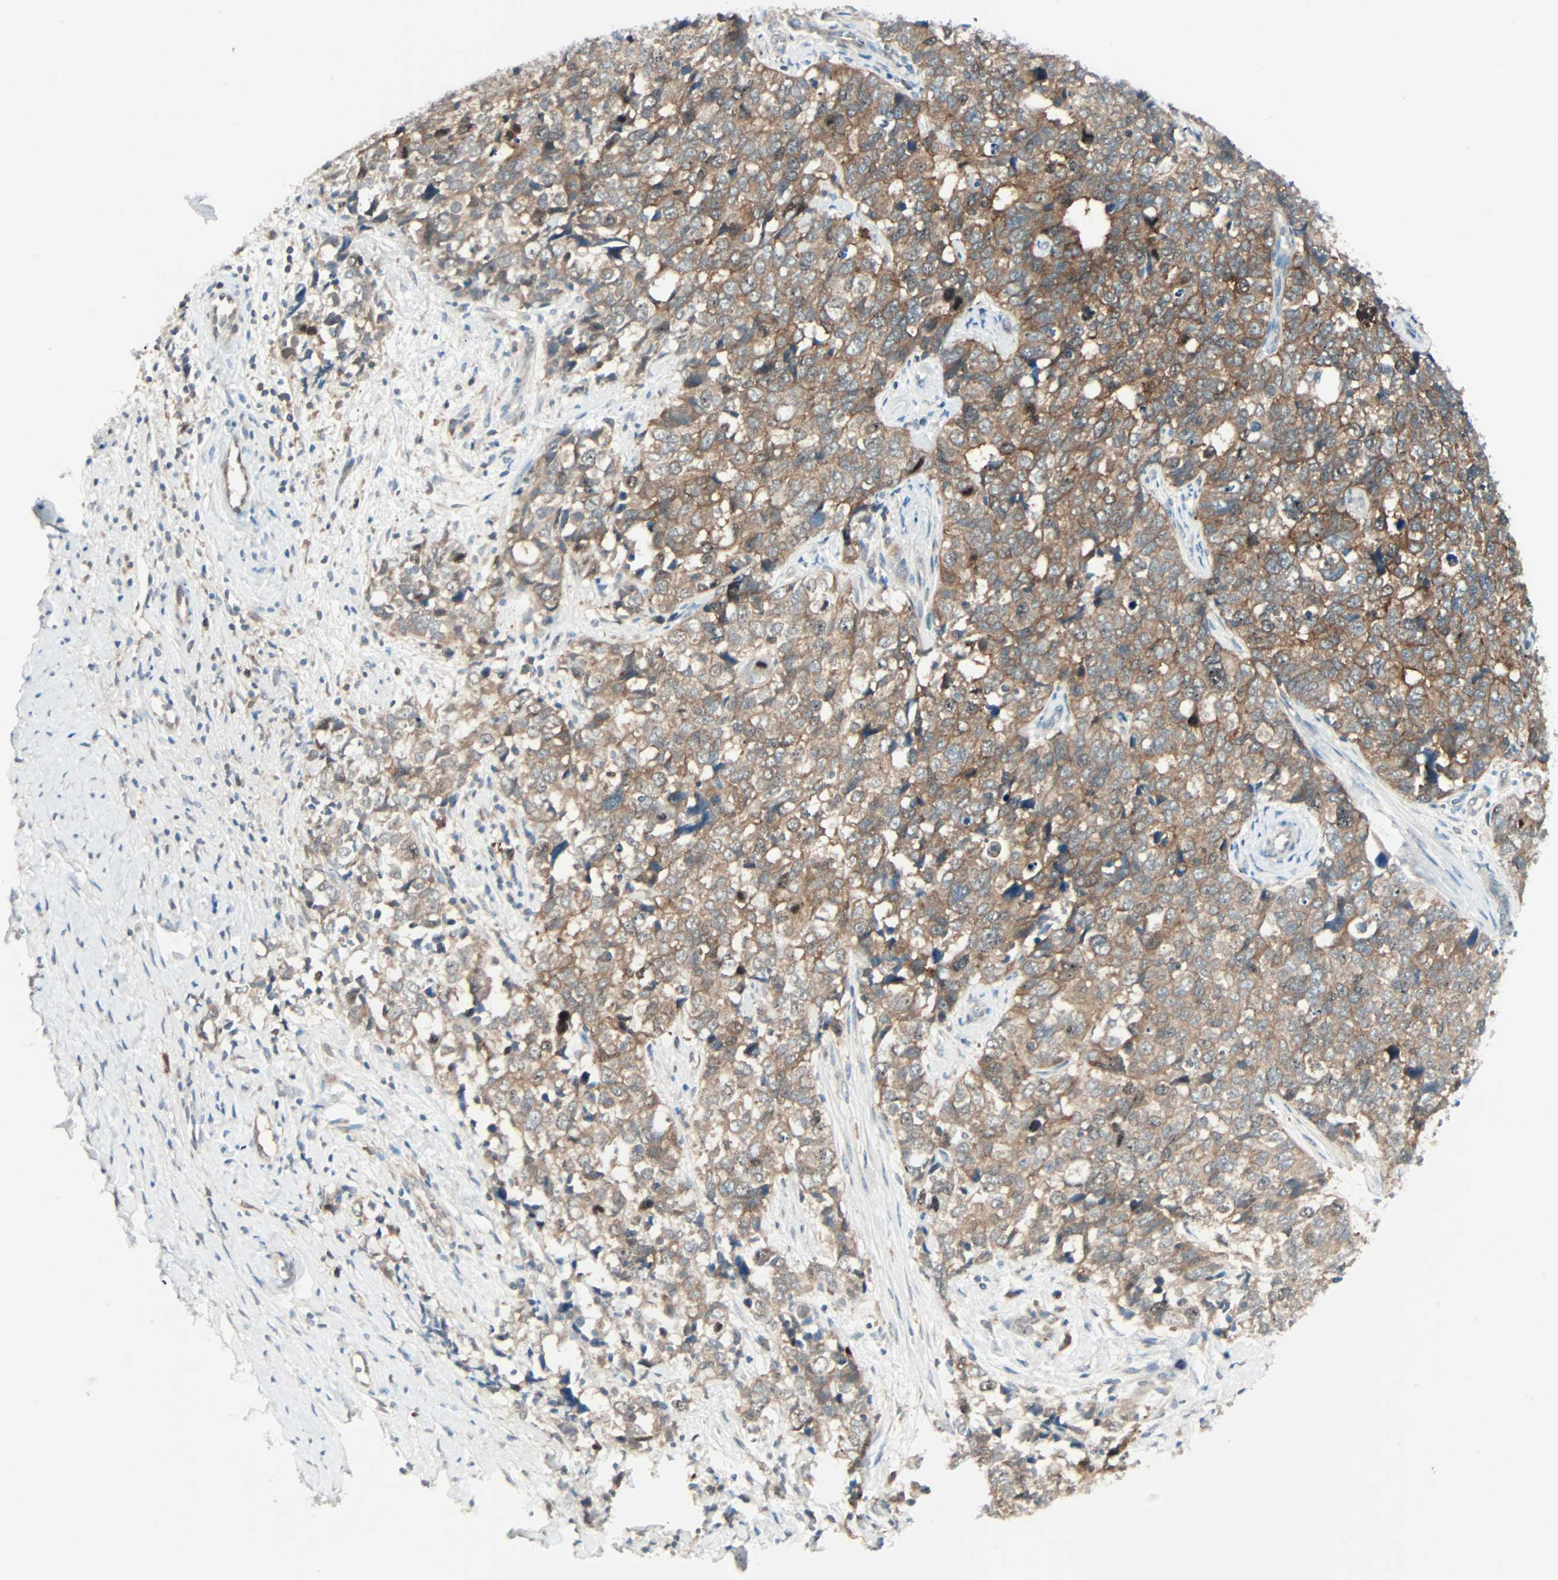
{"staining": {"intensity": "moderate", "quantity": ">75%", "location": "cytoplasmic/membranous"}, "tissue": "cervical cancer", "cell_type": "Tumor cells", "image_type": "cancer", "snomed": [{"axis": "morphology", "description": "Squamous cell carcinoma, NOS"}, {"axis": "topography", "description": "Cervix"}], "caption": "Human cervical squamous cell carcinoma stained for a protein (brown) exhibits moderate cytoplasmic/membranous positive expression in approximately >75% of tumor cells.", "gene": "SMIM8", "patient": {"sex": "female", "age": 63}}